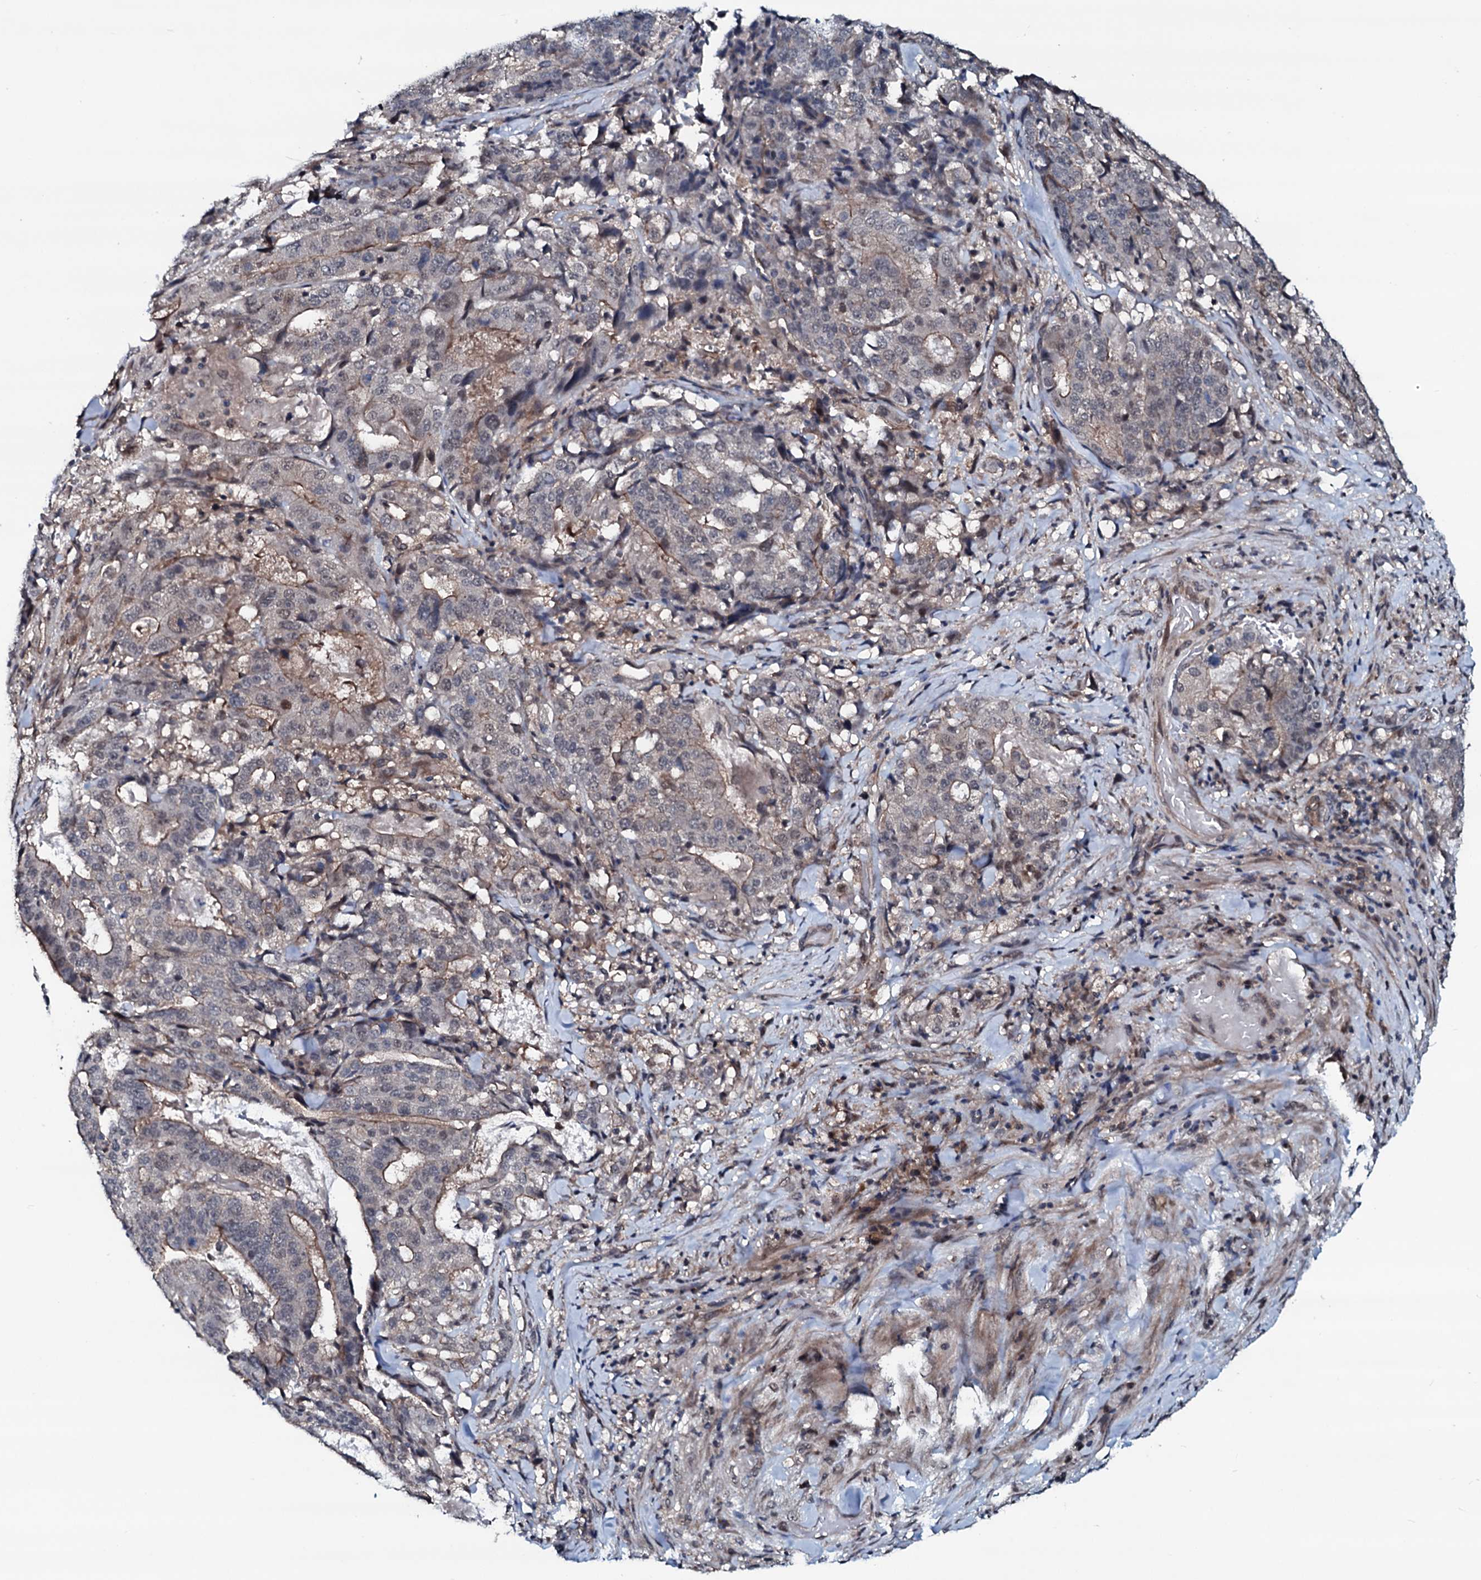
{"staining": {"intensity": "moderate", "quantity": "<25%", "location": "cytoplasmic/membranous,nuclear"}, "tissue": "stomach cancer", "cell_type": "Tumor cells", "image_type": "cancer", "snomed": [{"axis": "morphology", "description": "Adenocarcinoma, NOS"}, {"axis": "topography", "description": "Stomach"}], "caption": "A brown stain labels moderate cytoplasmic/membranous and nuclear expression of a protein in human stomach cancer tumor cells.", "gene": "OGFOD2", "patient": {"sex": "male", "age": 48}}